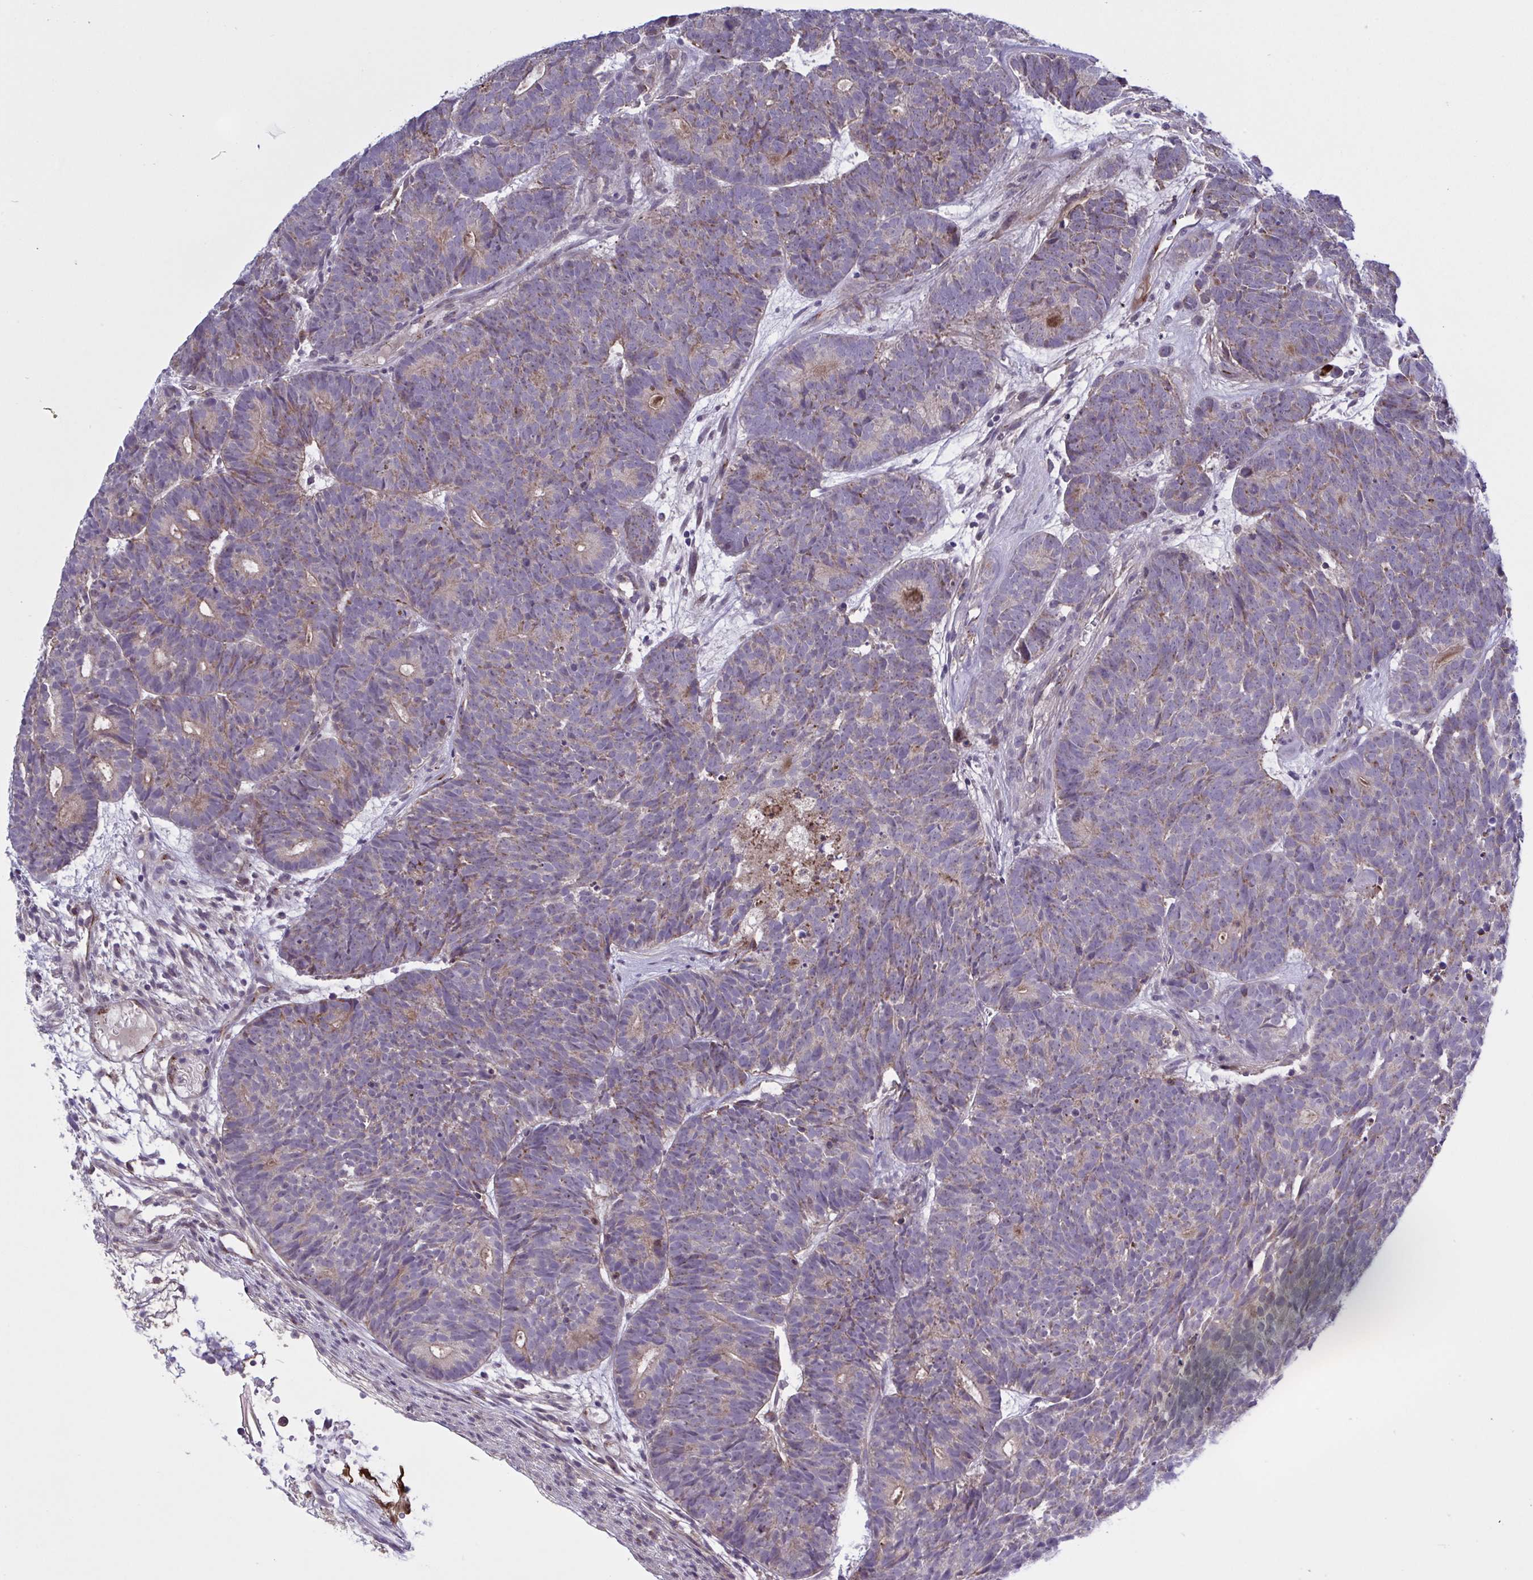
{"staining": {"intensity": "weak", "quantity": "25%-75%", "location": "cytoplasmic/membranous"}, "tissue": "head and neck cancer", "cell_type": "Tumor cells", "image_type": "cancer", "snomed": [{"axis": "morphology", "description": "Adenocarcinoma, NOS"}, {"axis": "topography", "description": "Head-Neck"}], "caption": "A brown stain highlights weak cytoplasmic/membranous positivity of a protein in human head and neck cancer tumor cells.", "gene": "CD101", "patient": {"sex": "female", "age": 81}}